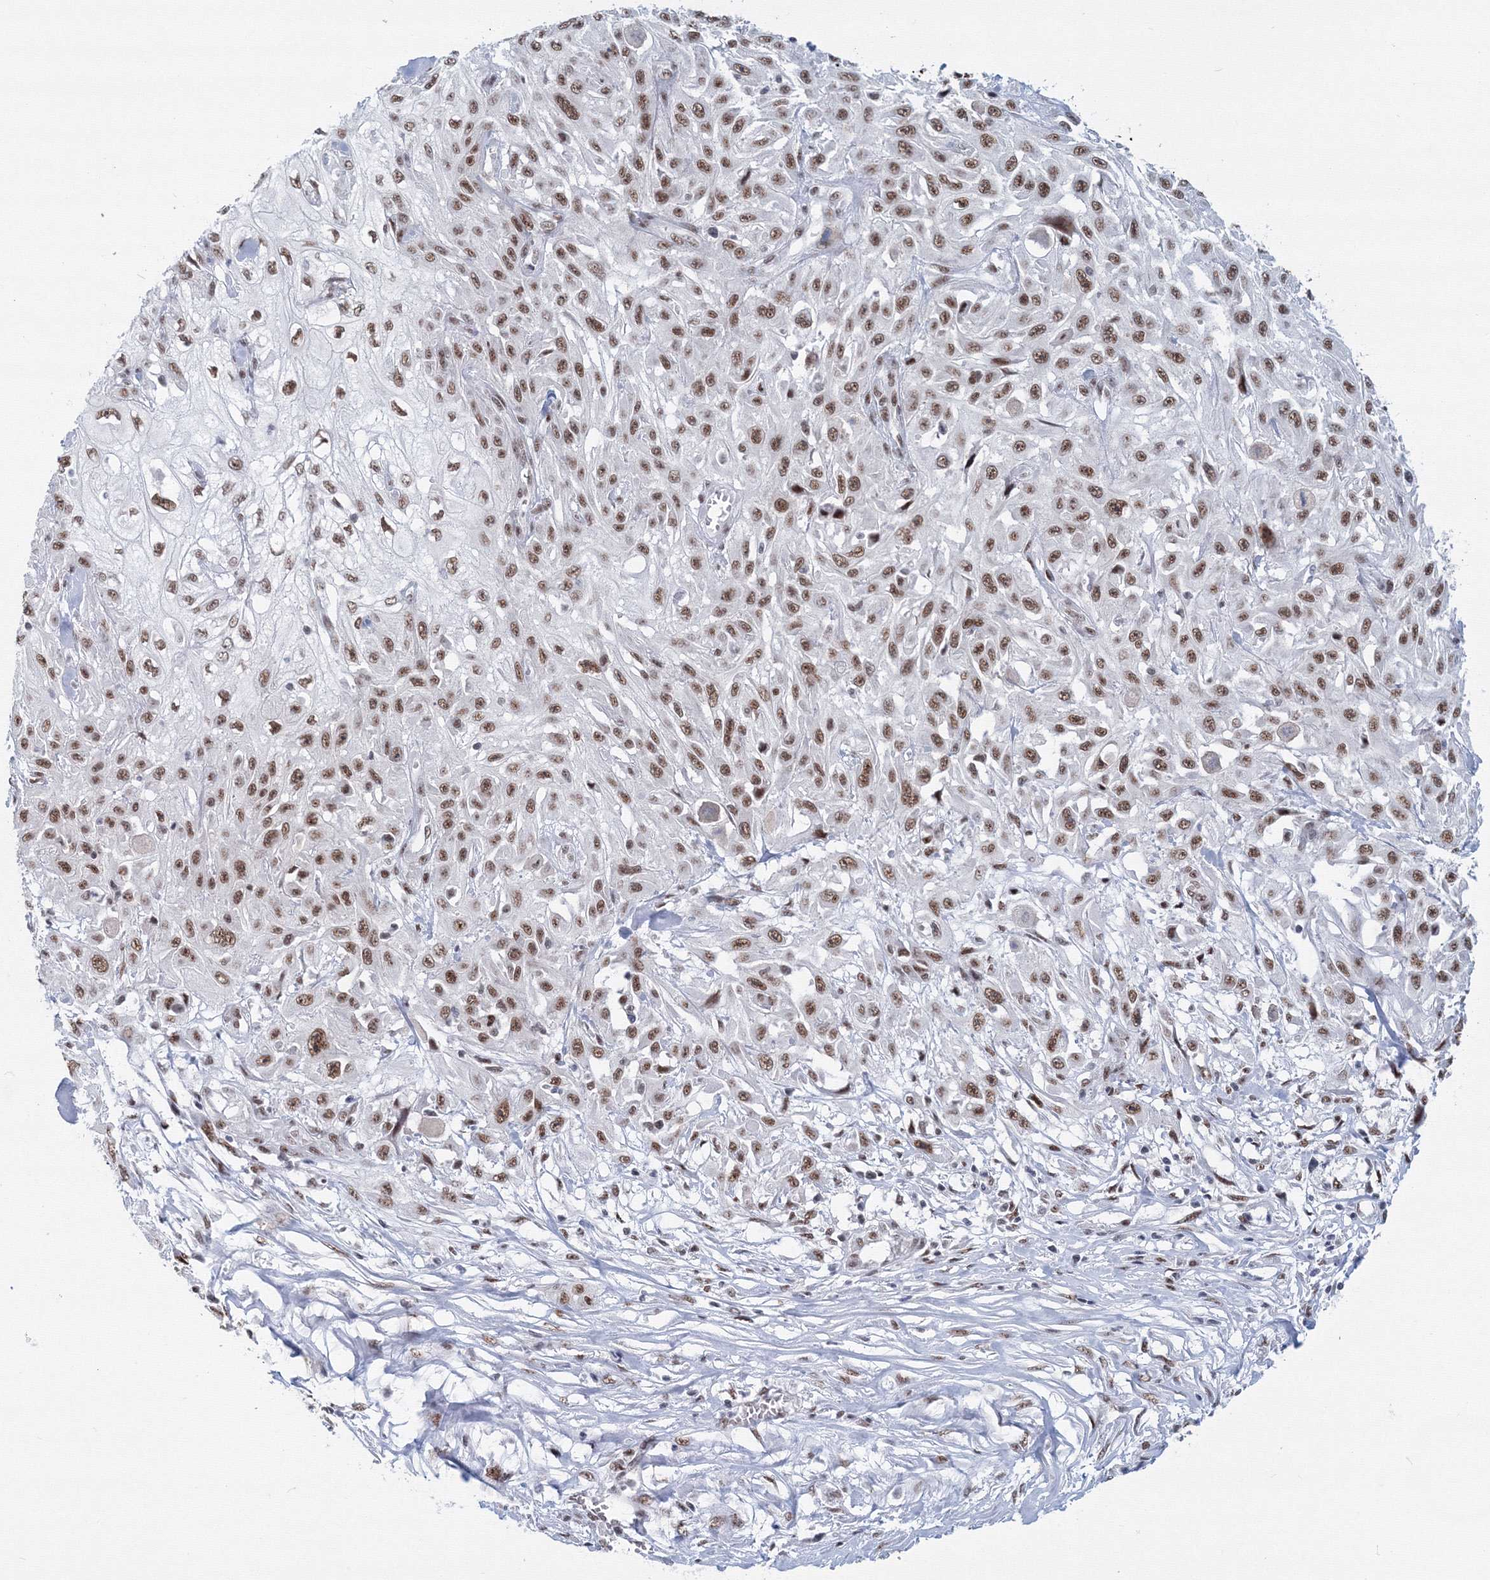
{"staining": {"intensity": "moderate", "quantity": ">75%", "location": "nuclear"}, "tissue": "skin cancer", "cell_type": "Tumor cells", "image_type": "cancer", "snomed": [{"axis": "morphology", "description": "Squamous cell carcinoma, NOS"}, {"axis": "morphology", "description": "Squamous cell carcinoma, metastatic, NOS"}, {"axis": "topography", "description": "Skin"}, {"axis": "topography", "description": "Lymph node"}], "caption": "Approximately >75% of tumor cells in human skin cancer (squamous cell carcinoma) reveal moderate nuclear protein expression as visualized by brown immunohistochemical staining.", "gene": "SF3B6", "patient": {"sex": "male", "age": 75}}